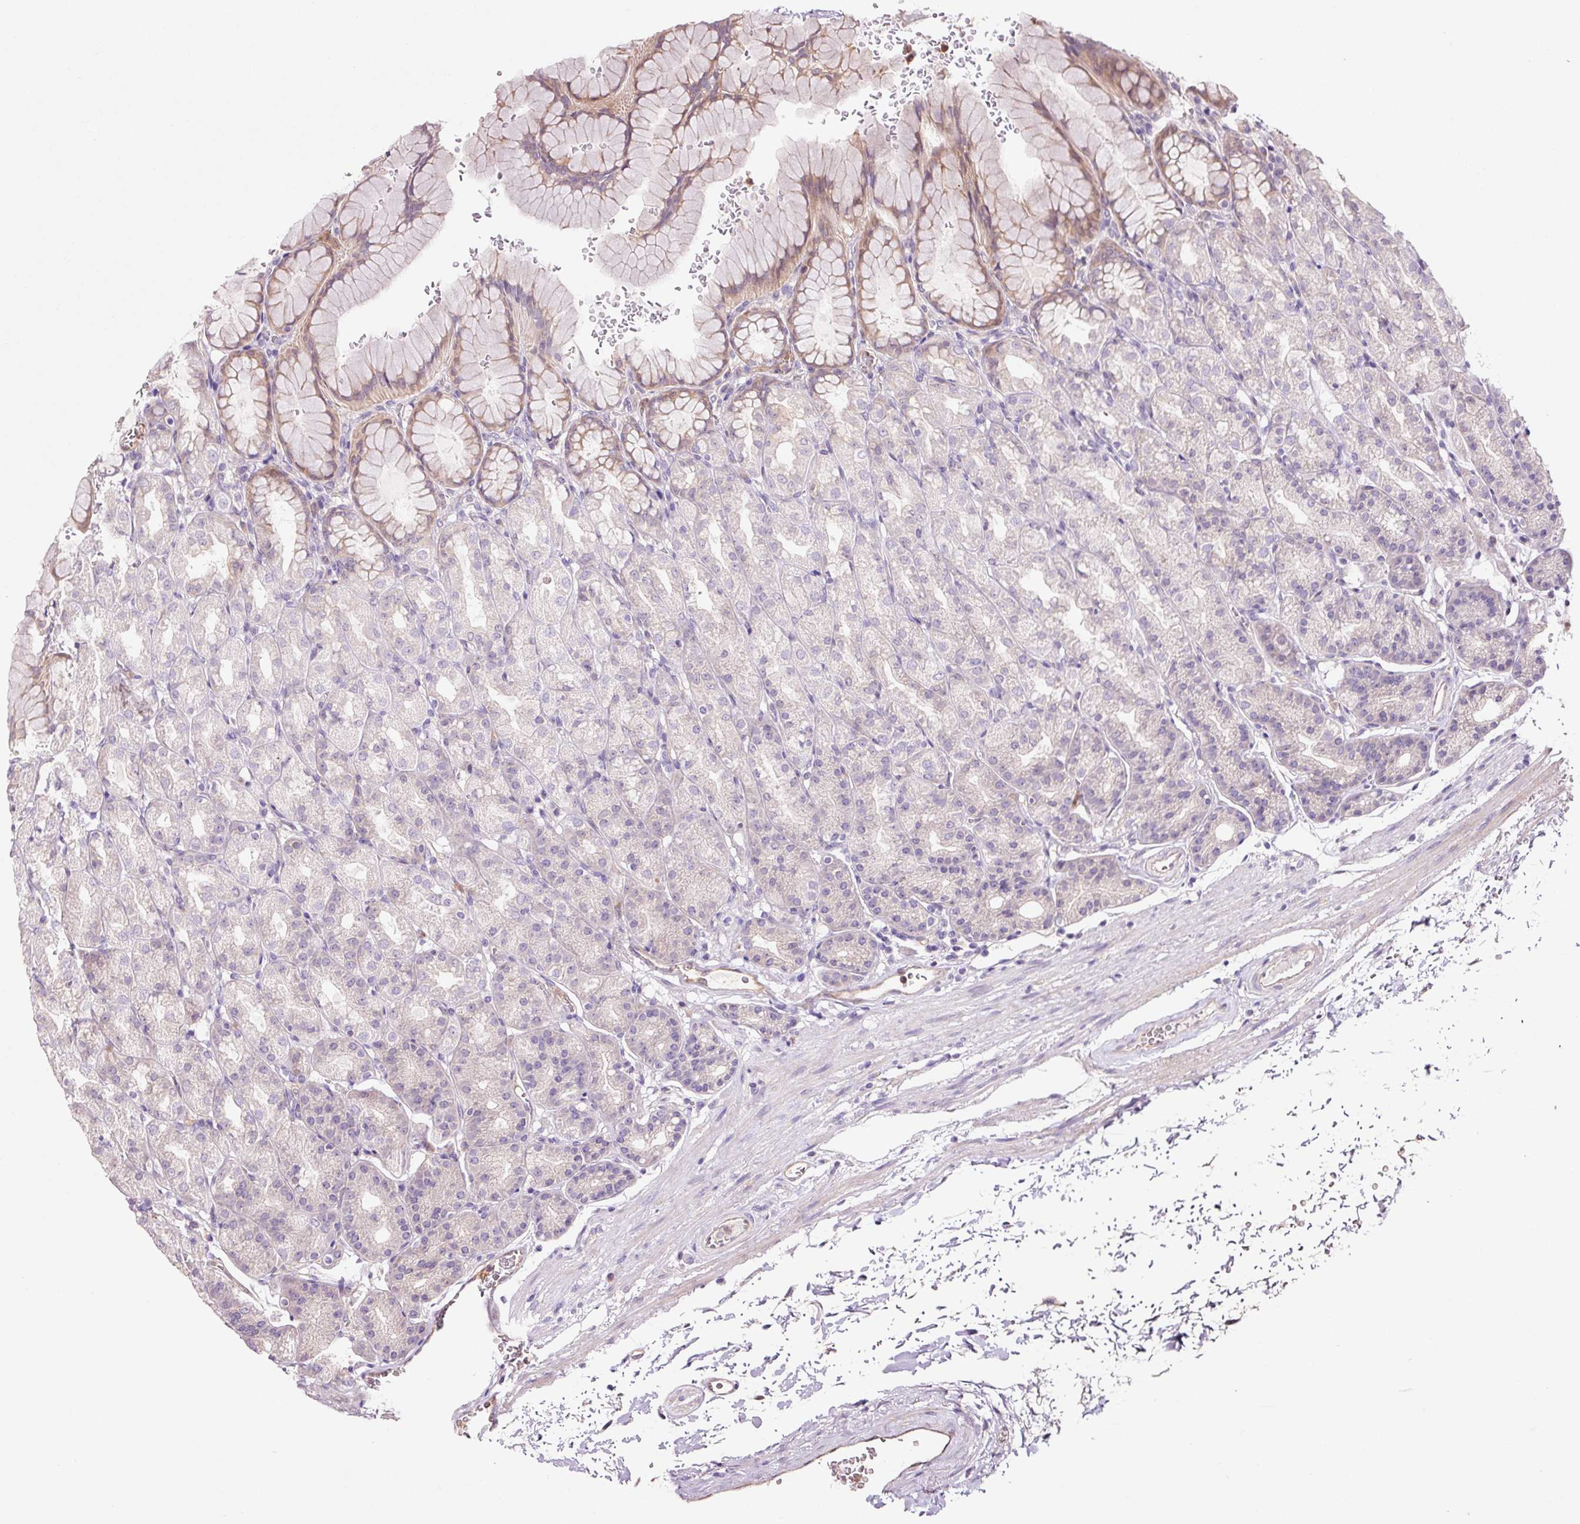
{"staining": {"intensity": "weak", "quantity": "25%-75%", "location": "cytoplasmic/membranous,nuclear"}, "tissue": "stomach", "cell_type": "Glandular cells", "image_type": "normal", "snomed": [{"axis": "morphology", "description": "Normal tissue, NOS"}, {"axis": "topography", "description": "Stomach, upper"}], "caption": "Immunohistochemical staining of normal human stomach shows 25%-75% levels of weak cytoplasmic/membranous,nuclear protein positivity in approximately 25%-75% of glandular cells. (DAB (3,3'-diaminobenzidine) IHC with brightfield microscopy, high magnification).", "gene": "FBXL14", "patient": {"sex": "female", "age": 81}}